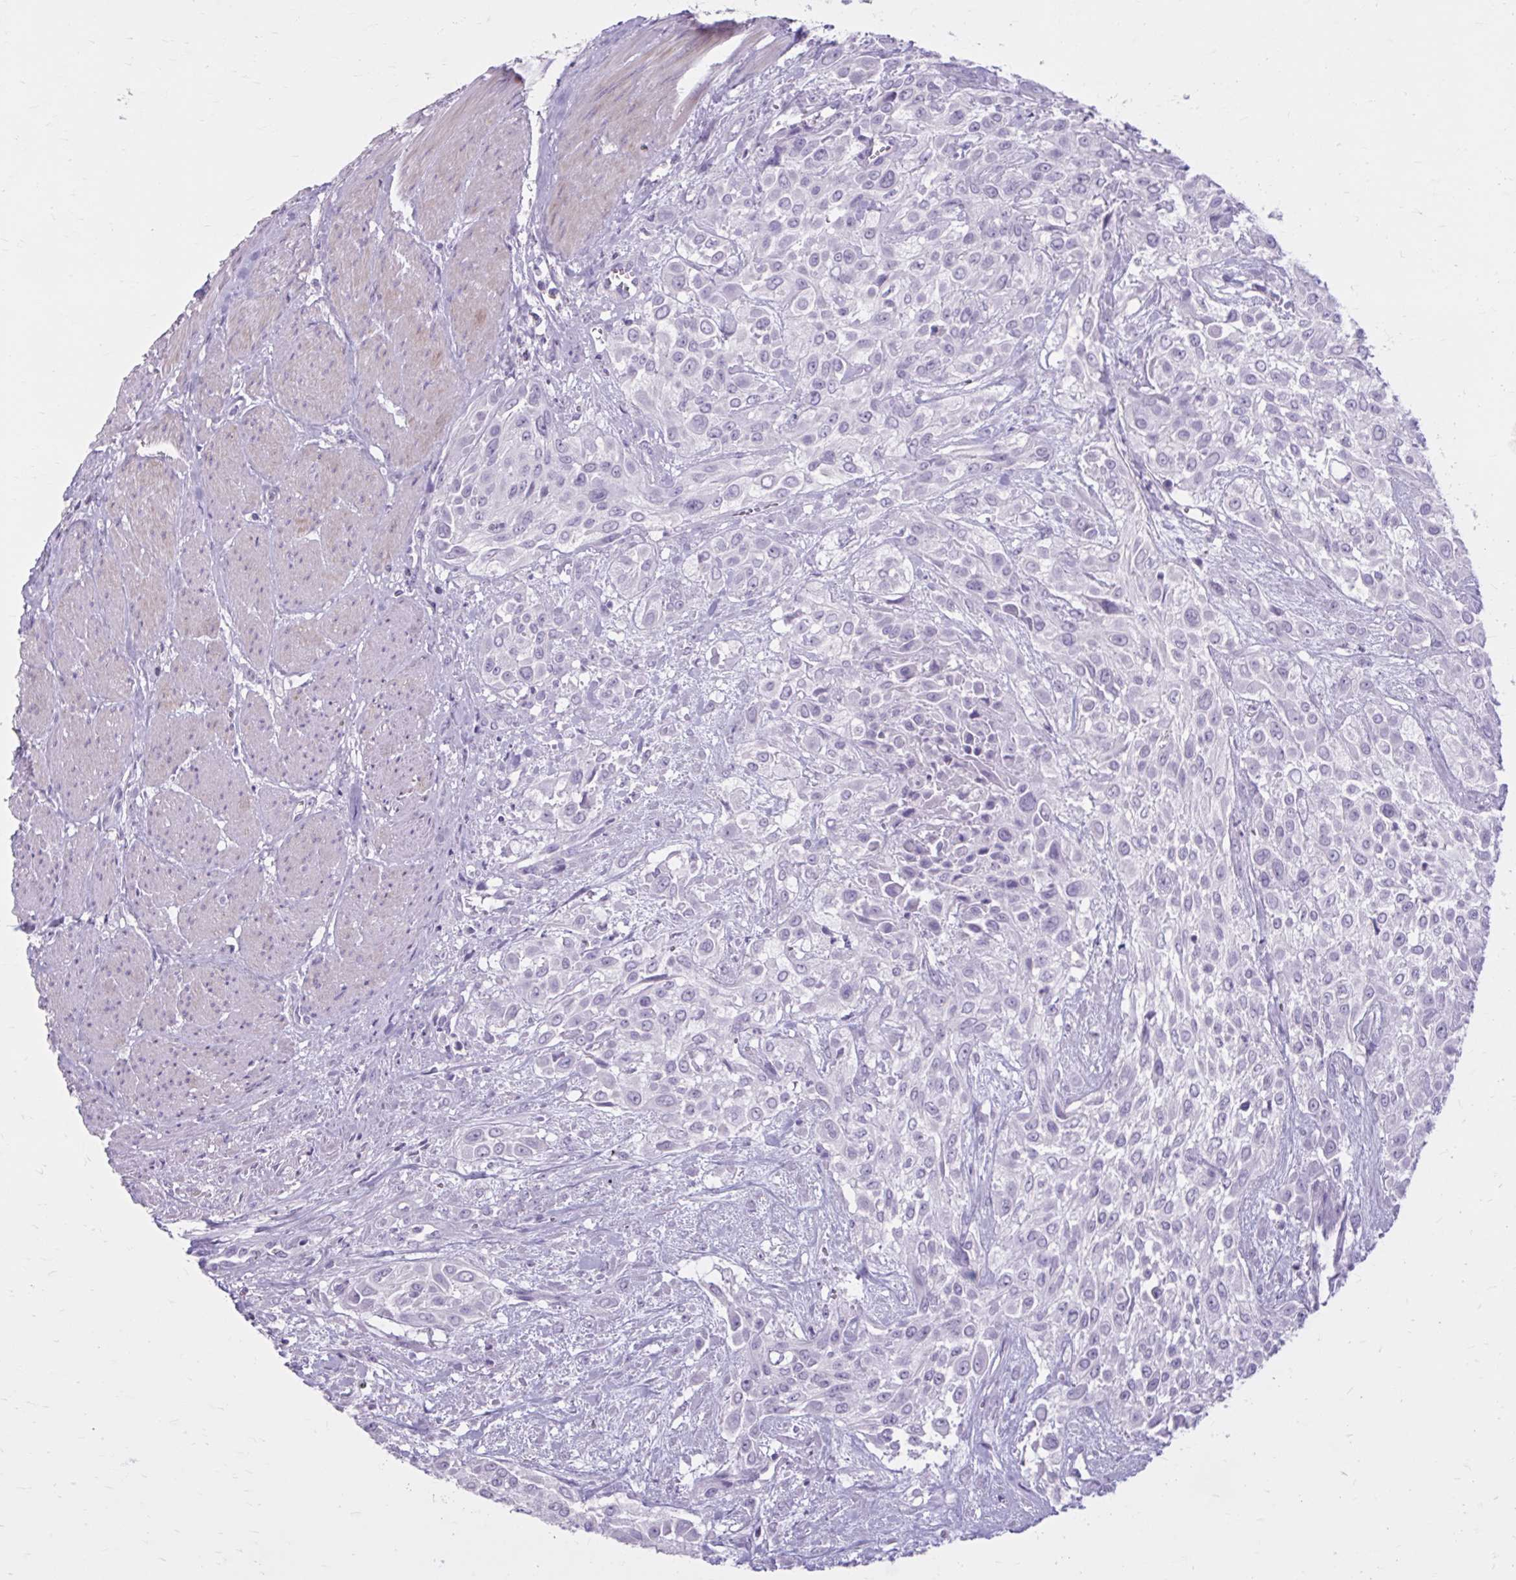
{"staining": {"intensity": "negative", "quantity": "none", "location": "none"}, "tissue": "urothelial cancer", "cell_type": "Tumor cells", "image_type": "cancer", "snomed": [{"axis": "morphology", "description": "Urothelial carcinoma, High grade"}, {"axis": "topography", "description": "Urinary bladder"}], "caption": "Human urothelial cancer stained for a protein using immunohistochemistry exhibits no expression in tumor cells.", "gene": "OR4B1", "patient": {"sex": "male", "age": 57}}